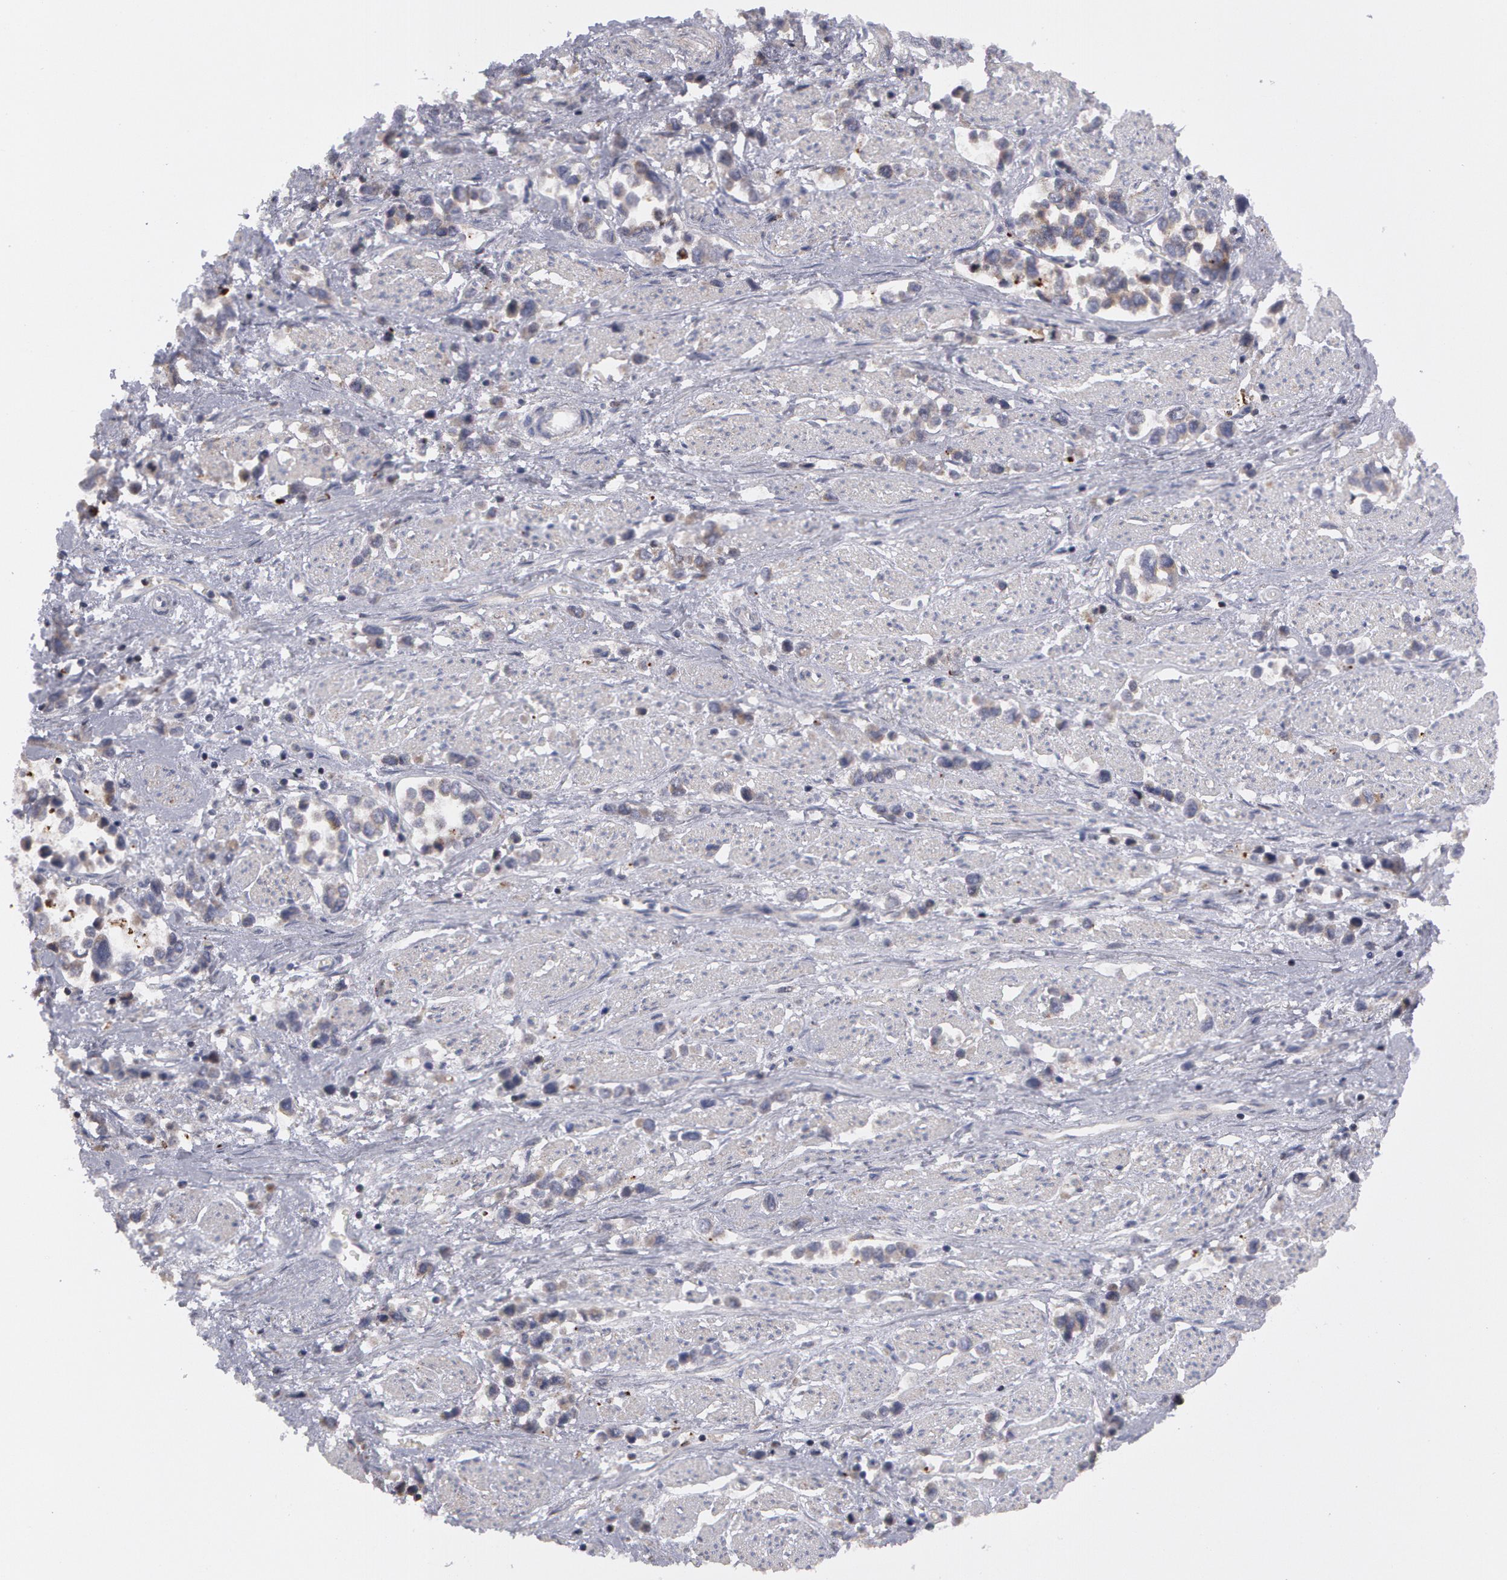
{"staining": {"intensity": "weak", "quantity": "25%-75%", "location": "cytoplasmic/membranous"}, "tissue": "stomach cancer", "cell_type": "Tumor cells", "image_type": "cancer", "snomed": [{"axis": "morphology", "description": "Adenocarcinoma, NOS"}, {"axis": "topography", "description": "Stomach, upper"}], "caption": "About 25%-75% of tumor cells in stomach cancer reveal weak cytoplasmic/membranous protein staining as visualized by brown immunohistochemical staining.", "gene": "ERBB2", "patient": {"sex": "male", "age": 76}}